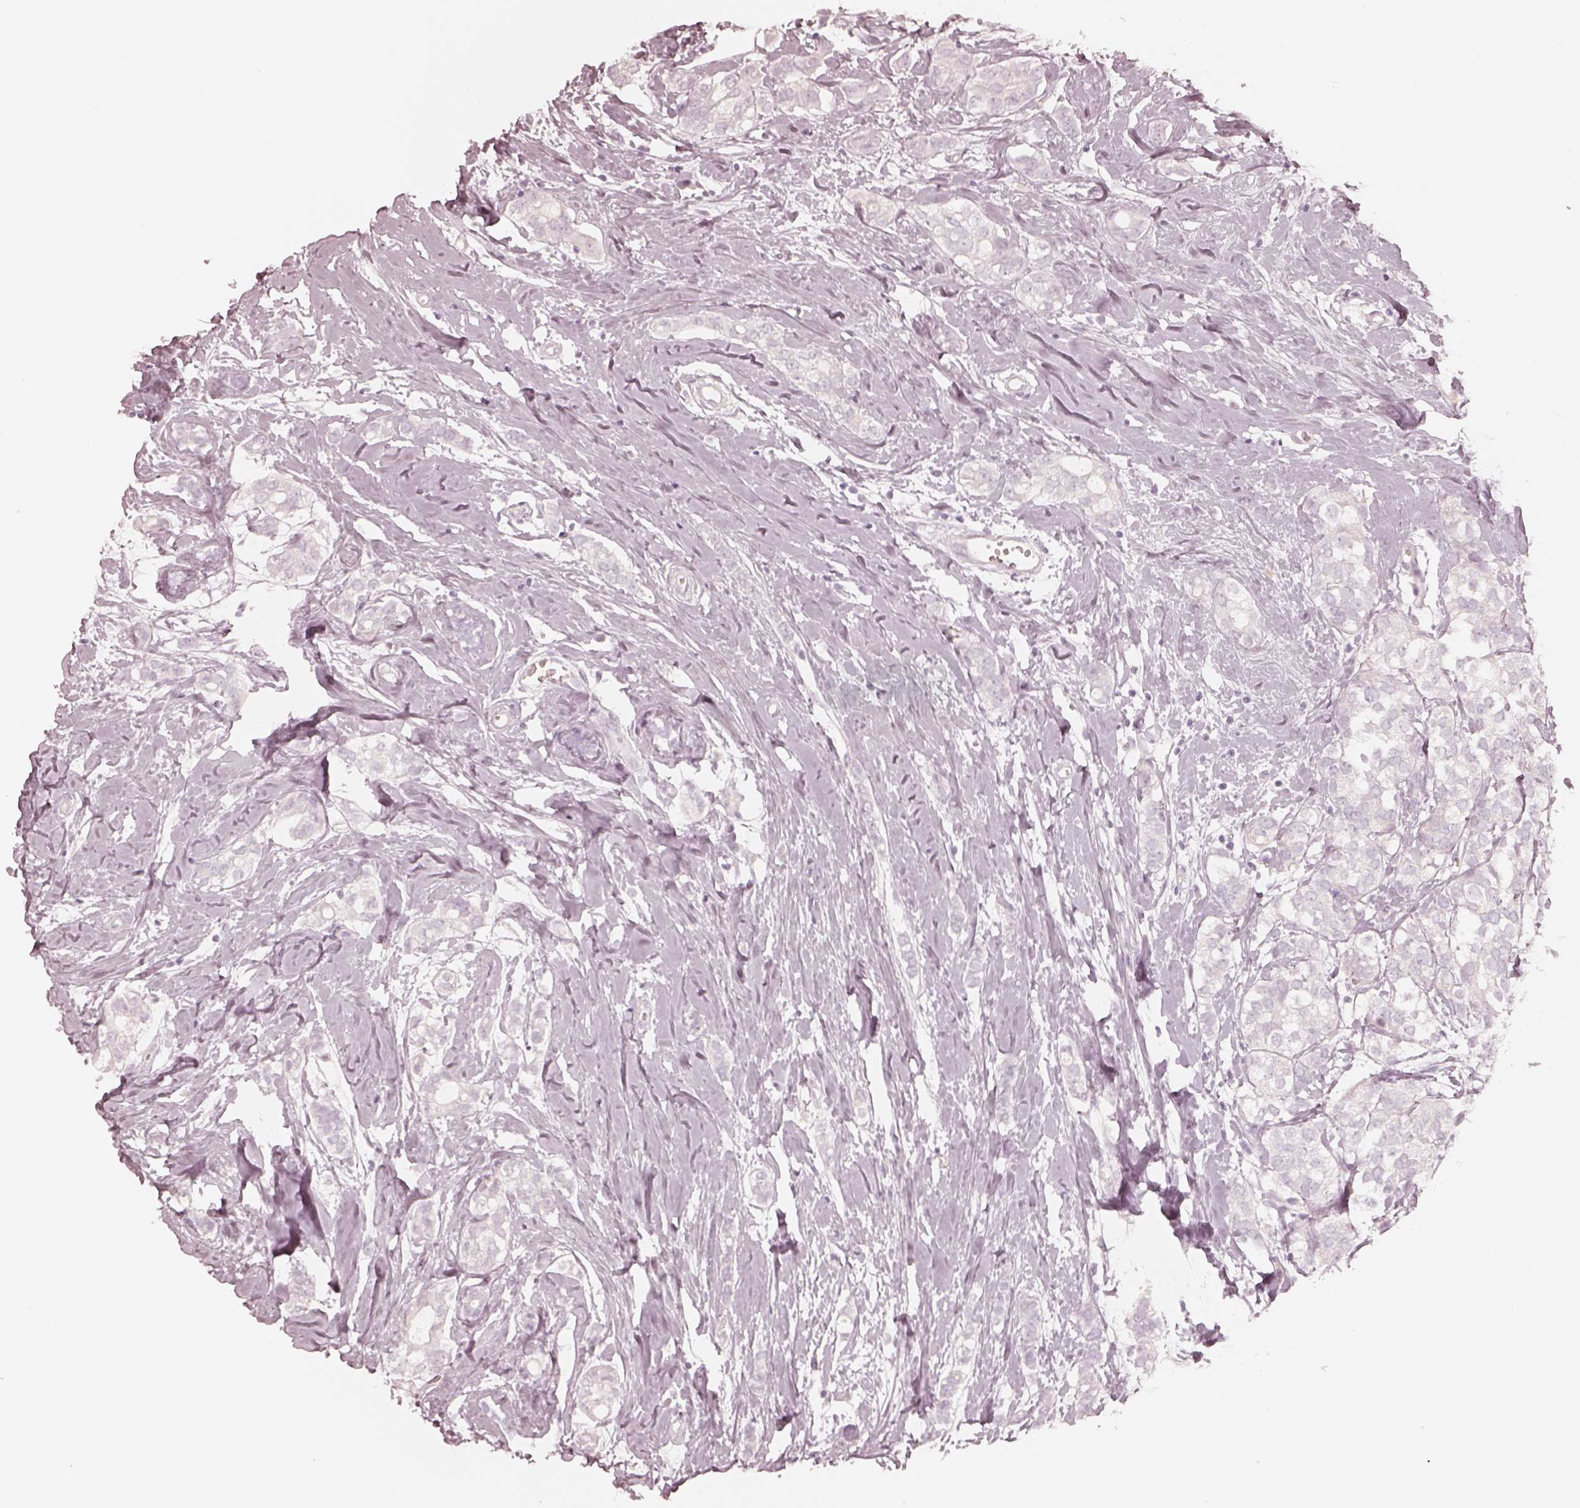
{"staining": {"intensity": "negative", "quantity": "none", "location": "none"}, "tissue": "breast cancer", "cell_type": "Tumor cells", "image_type": "cancer", "snomed": [{"axis": "morphology", "description": "Duct carcinoma"}, {"axis": "topography", "description": "Breast"}], "caption": "The photomicrograph displays no staining of tumor cells in breast cancer. Brightfield microscopy of immunohistochemistry (IHC) stained with DAB (3,3'-diaminobenzidine) (brown) and hematoxylin (blue), captured at high magnification.", "gene": "KRT82", "patient": {"sex": "female", "age": 40}}